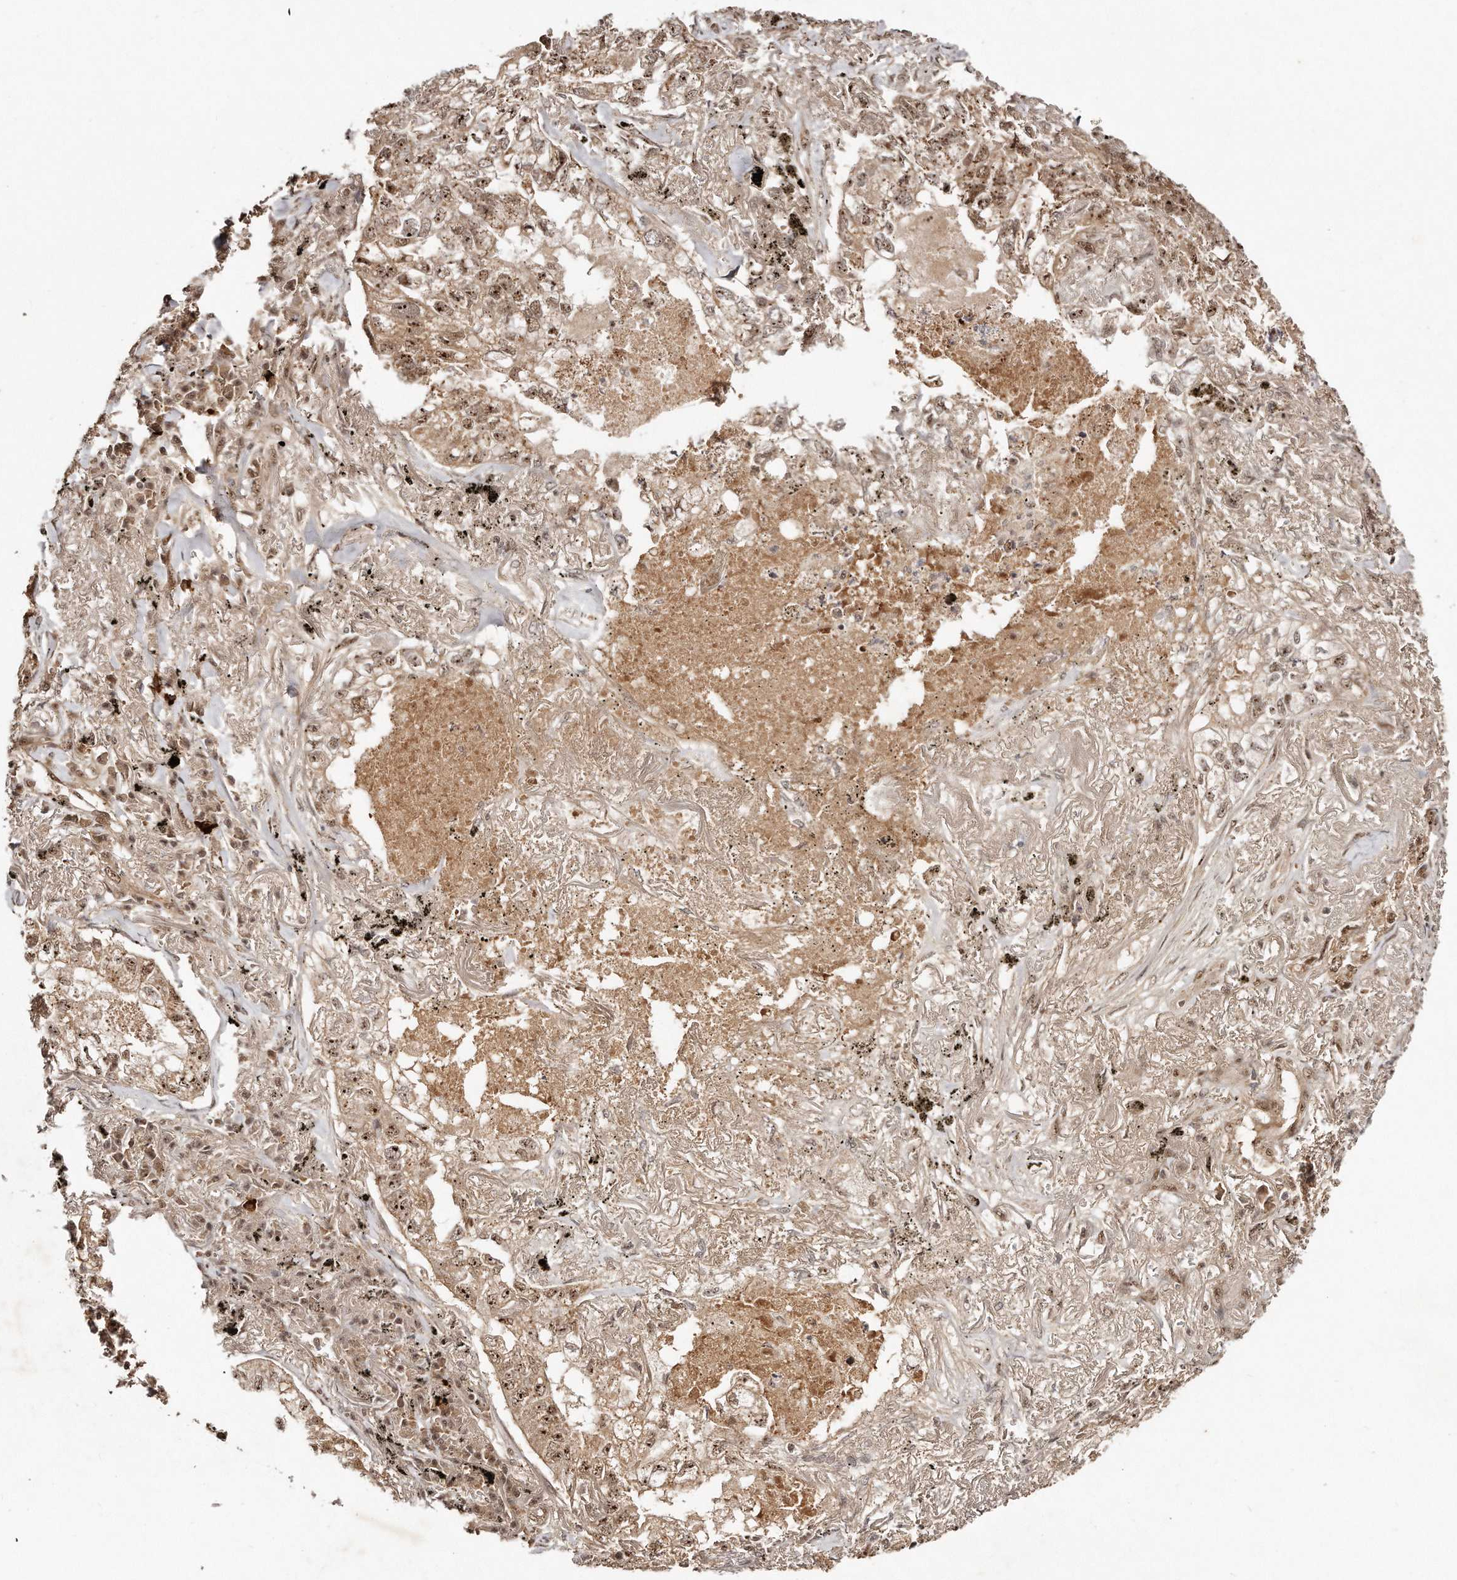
{"staining": {"intensity": "moderate", "quantity": ">75%", "location": "cytoplasmic/membranous,nuclear"}, "tissue": "lung cancer", "cell_type": "Tumor cells", "image_type": "cancer", "snomed": [{"axis": "morphology", "description": "Adenocarcinoma, NOS"}, {"axis": "topography", "description": "Lung"}], "caption": "Protein staining exhibits moderate cytoplasmic/membranous and nuclear positivity in about >75% of tumor cells in lung cancer.", "gene": "SOX4", "patient": {"sex": "male", "age": 65}}